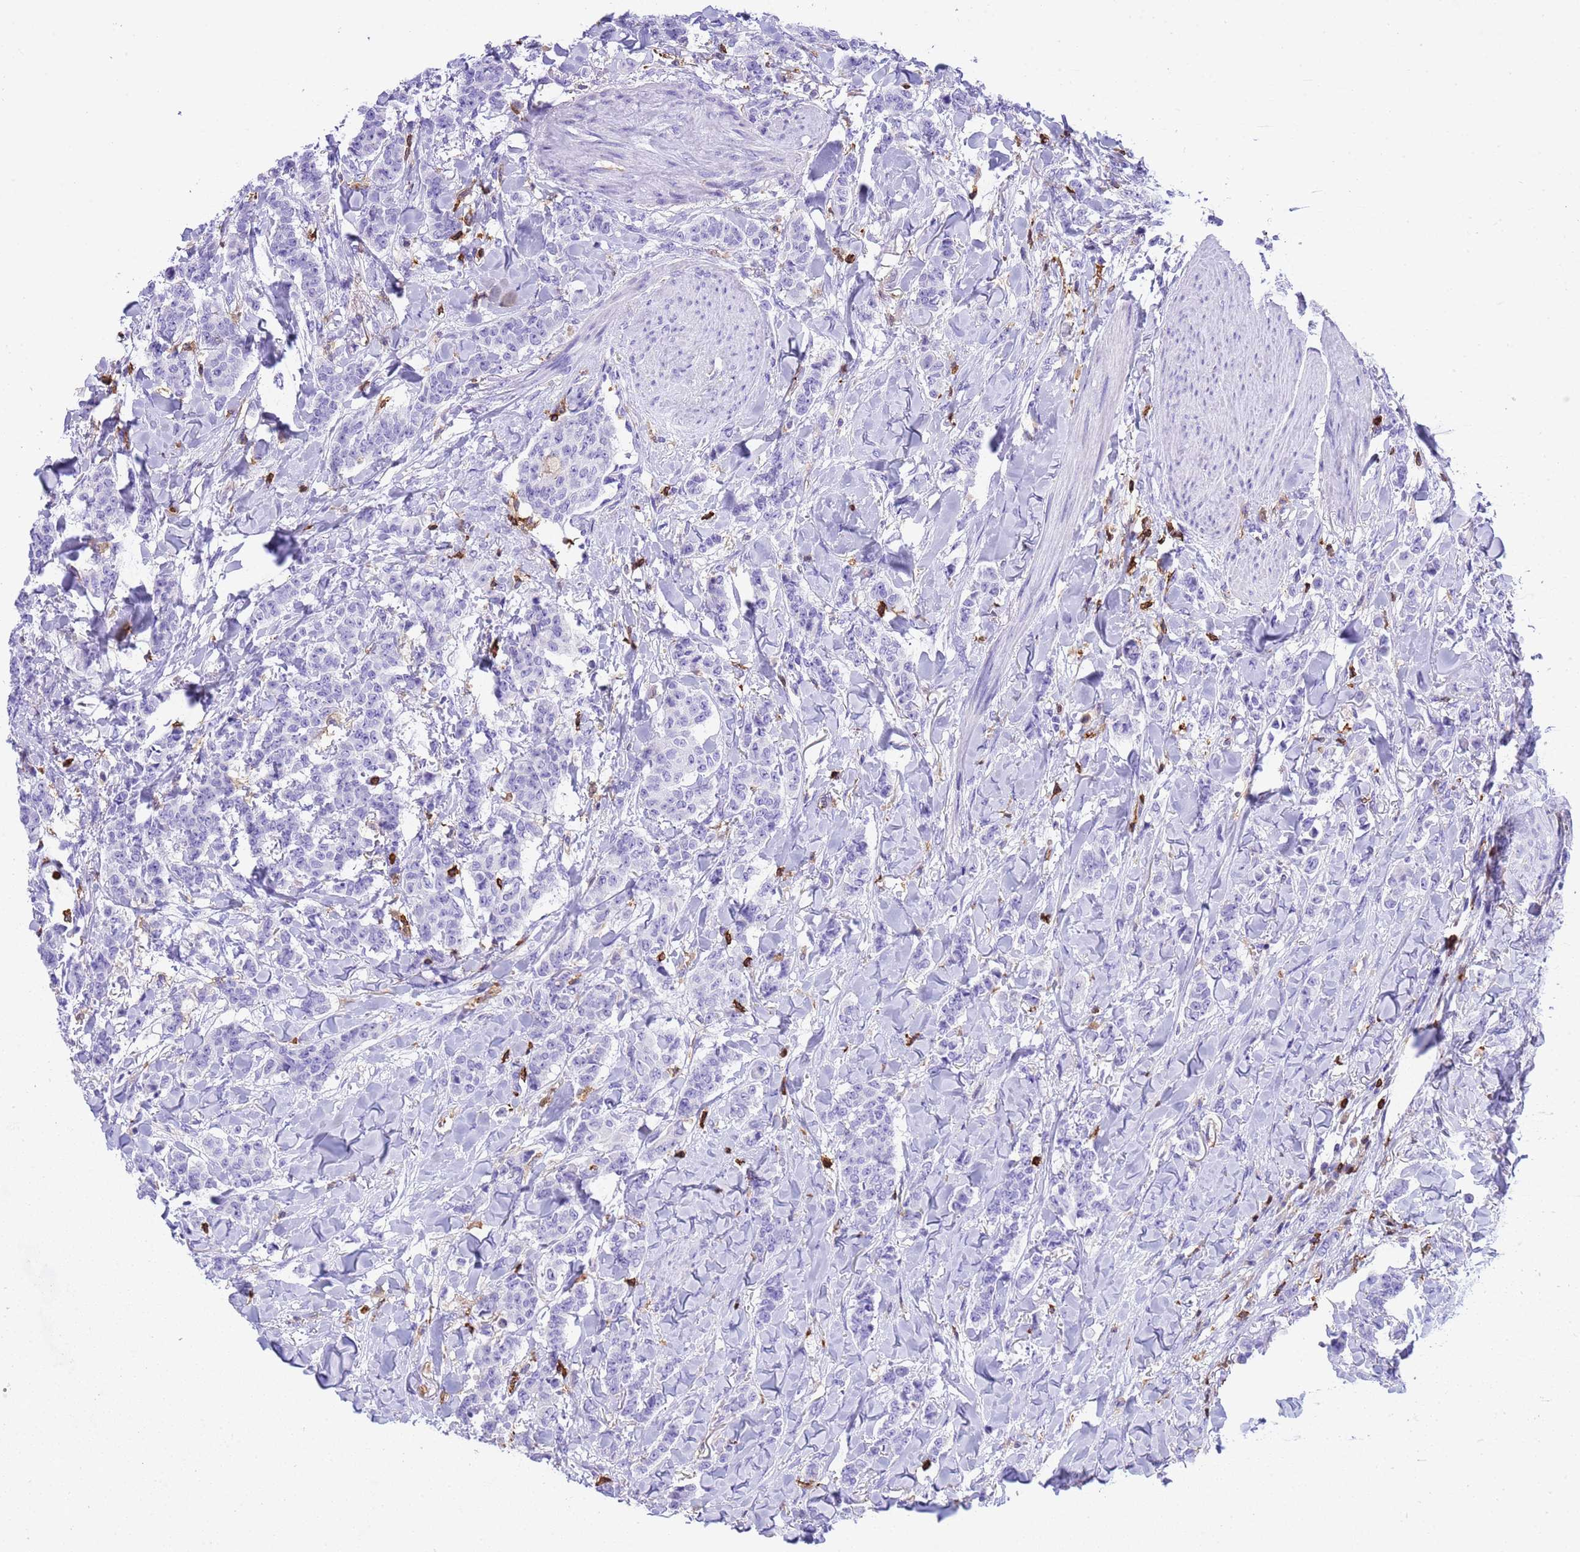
{"staining": {"intensity": "negative", "quantity": "none", "location": "none"}, "tissue": "breast cancer", "cell_type": "Tumor cells", "image_type": "cancer", "snomed": [{"axis": "morphology", "description": "Duct carcinoma"}, {"axis": "topography", "description": "Breast"}], "caption": "This micrograph is of invasive ductal carcinoma (breast) stained with IHC to label a protein in brown with the nuclei are counter-stained blue. There is no expression in tumor cells.", "gene": "IRF5", "patient": {"sex": "female", "age": 40}}